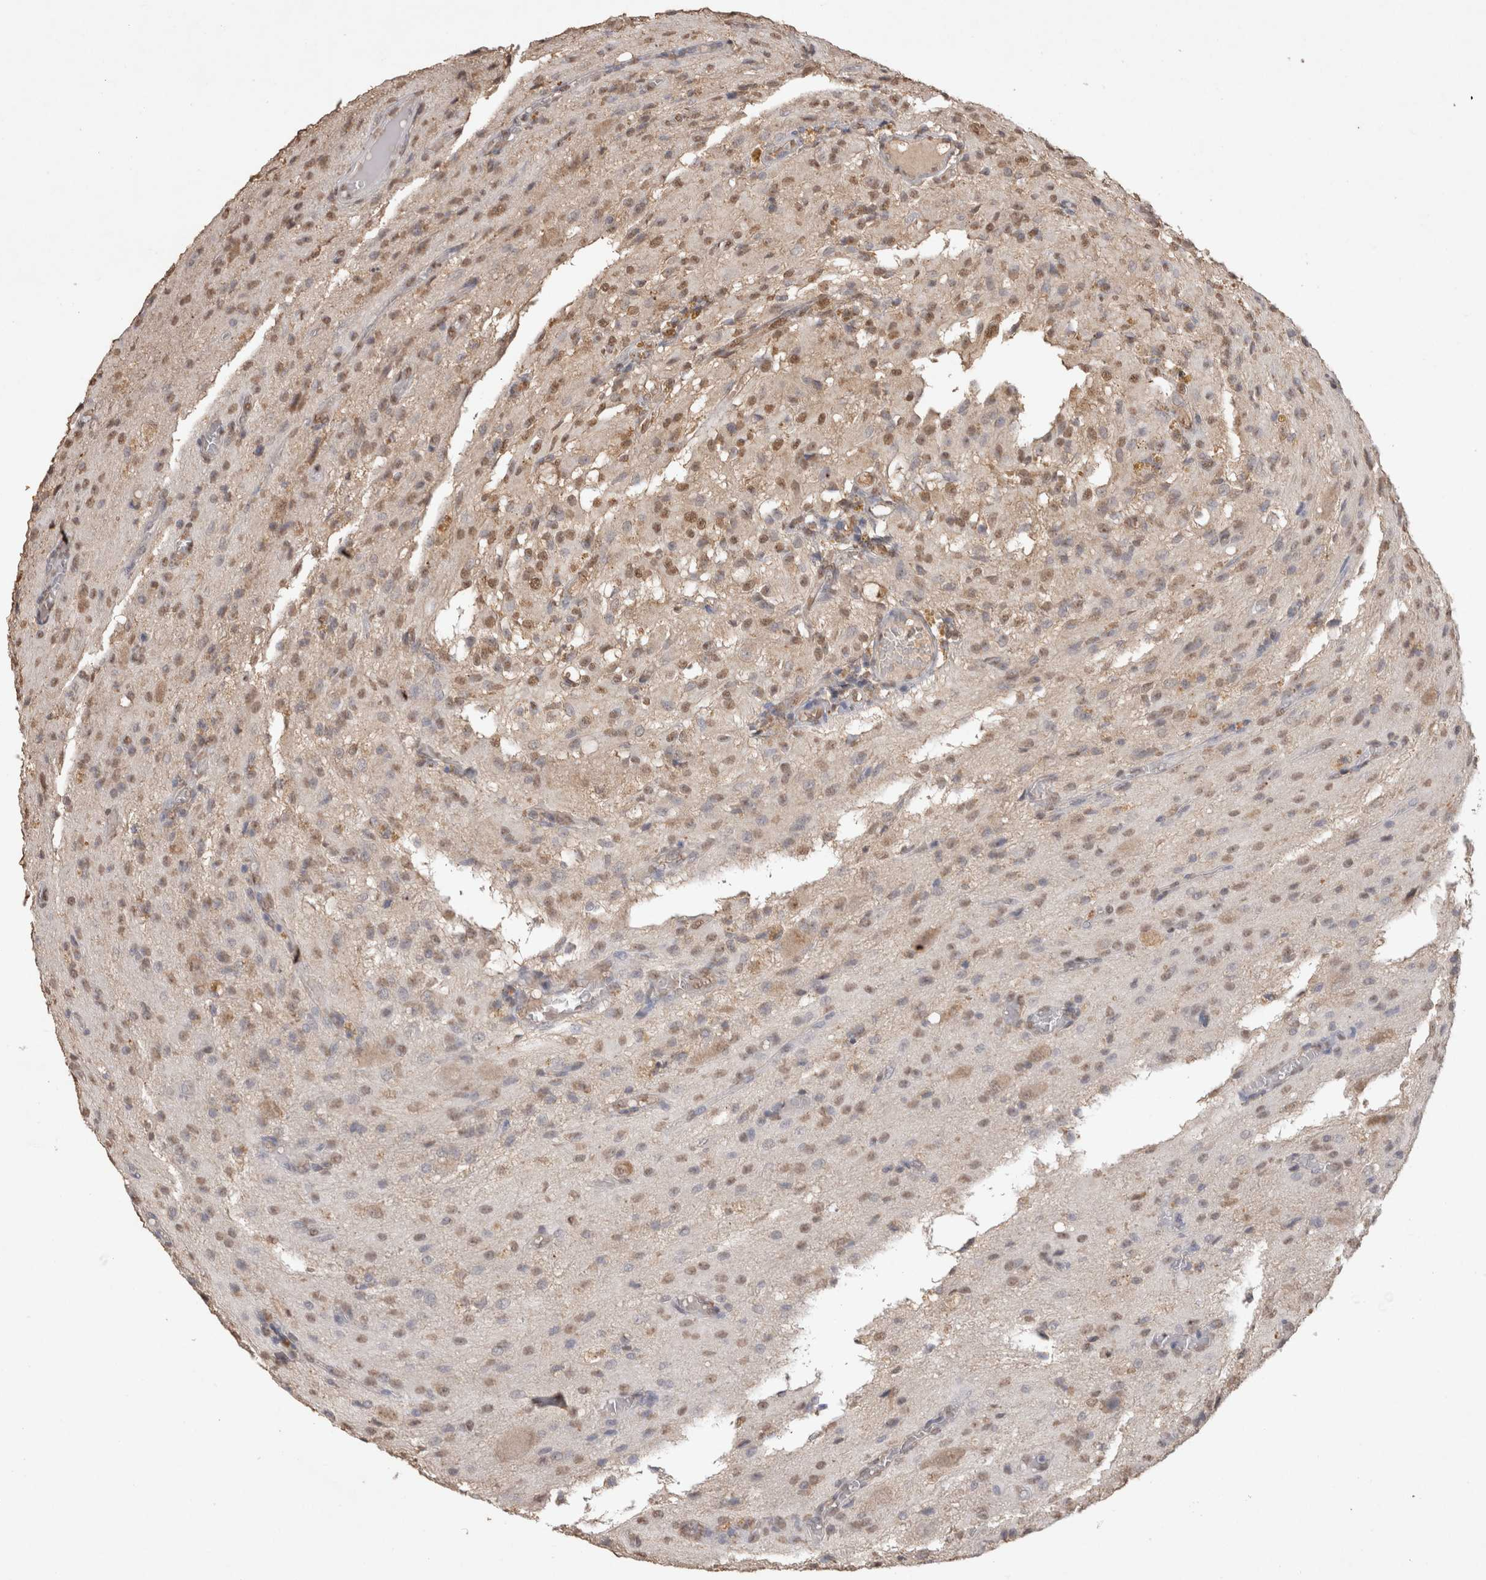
{"staining": {"intensity": "moderate", "quantity": "25%-75%", "location": "nuclear"}, "tissue": "glioma", "cell_type": "Tumor cells", "image_type": "cancer", "snomed": [{"axis": "morphology", "description": "Glioma, malignant, High grade"}, {"axis": "topography", "description": "Brain"}], "caption": "An image of human glioma stained for a protein displays moderate nuclear brown staining in tumor cells.", "gene": "MLX", "patient": {"sex": "female", "age": 59}}